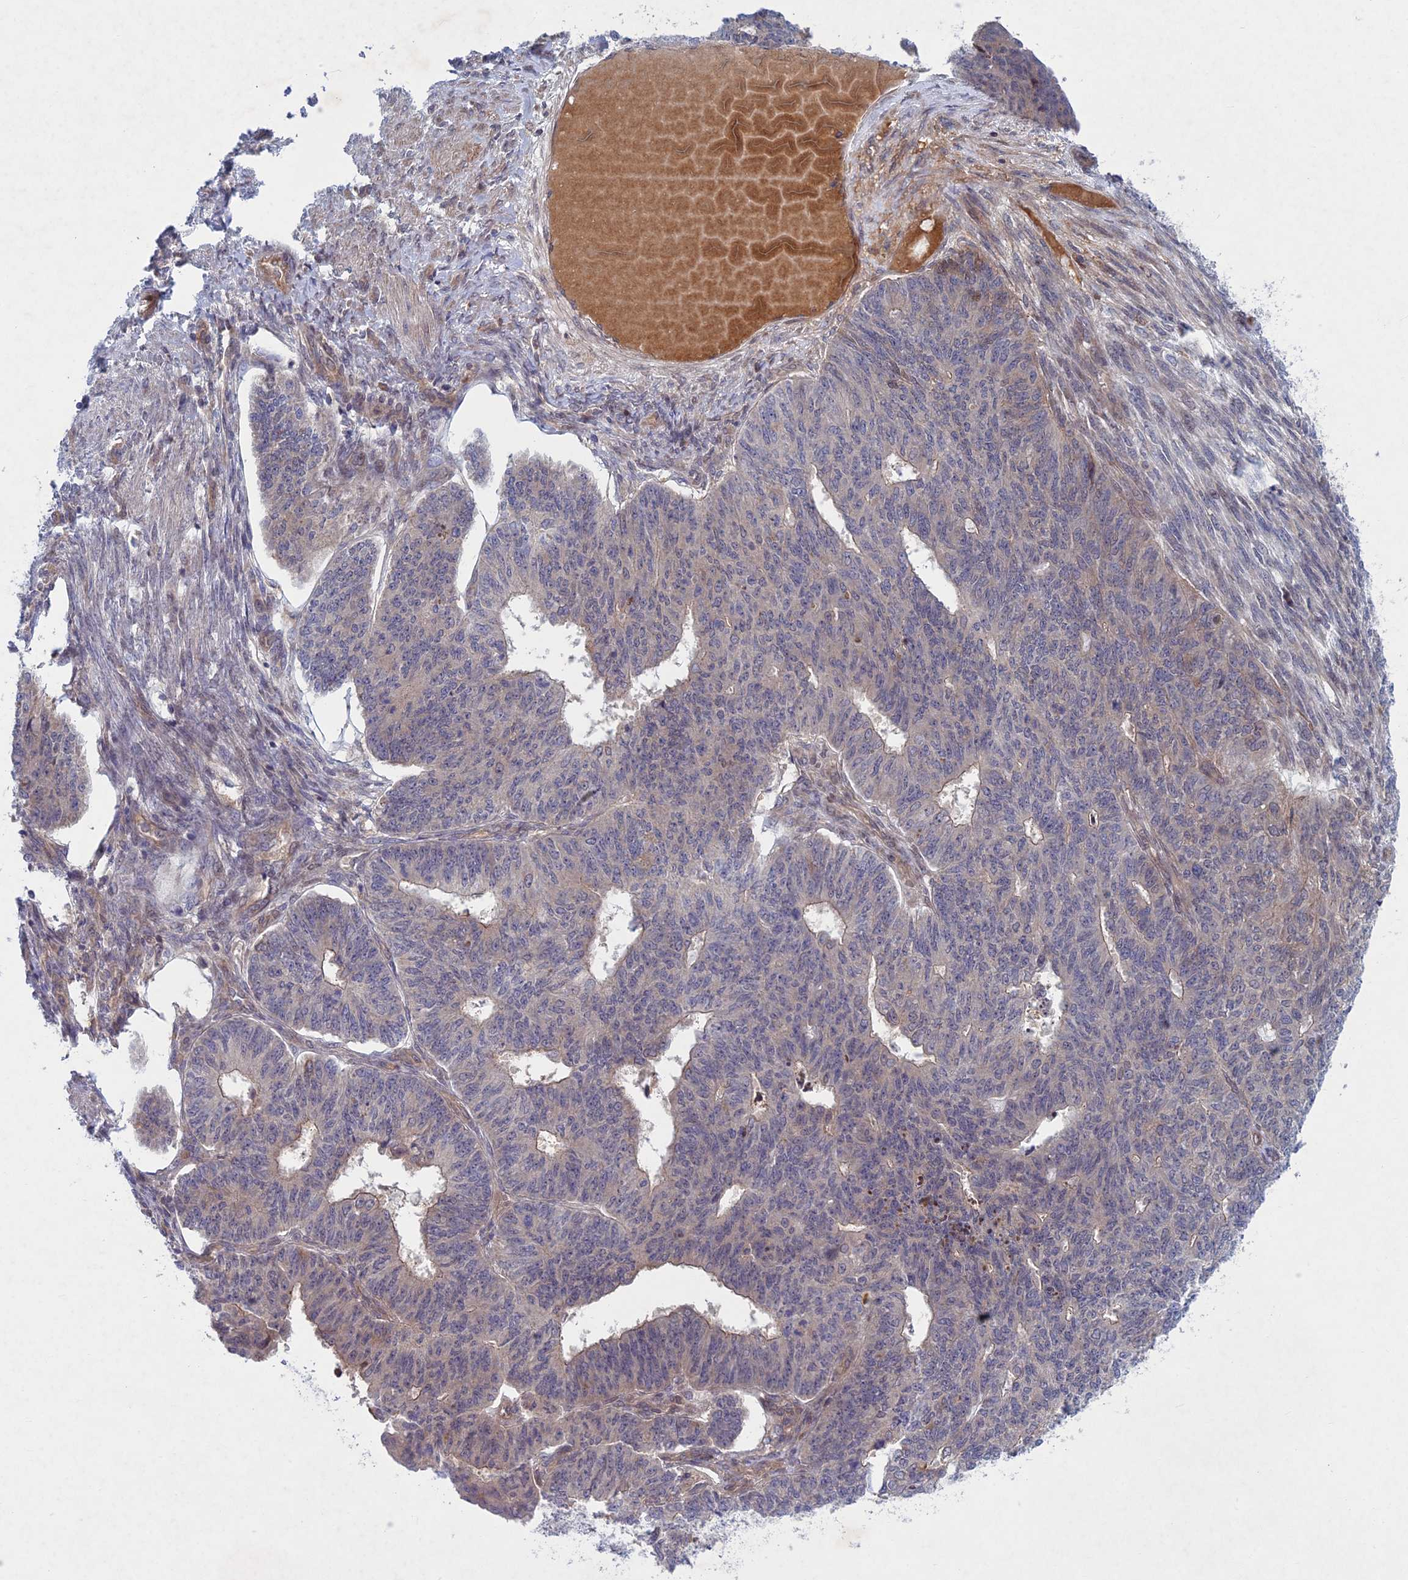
{"staining": {"intensity": "weak", "quantity": "<25%", "location": "cytoplasmic/membranous"}, "tissue": "endometrial cancer", "cell_type": "Tumor cells", "image_type": "cancer", "snomed": [{"axis": "morphology", "description": "Adenocarcinoma, NOS"}, {"axis": "topography", "description": "Endometrium"}], "caption": "The immunohistochemistry (IHC) histopathology image has no significant staining in tumor cells of endometrial cancer tissue.", "gene": "PTHLH", "patient": {"sex": "female", "age": 32}}